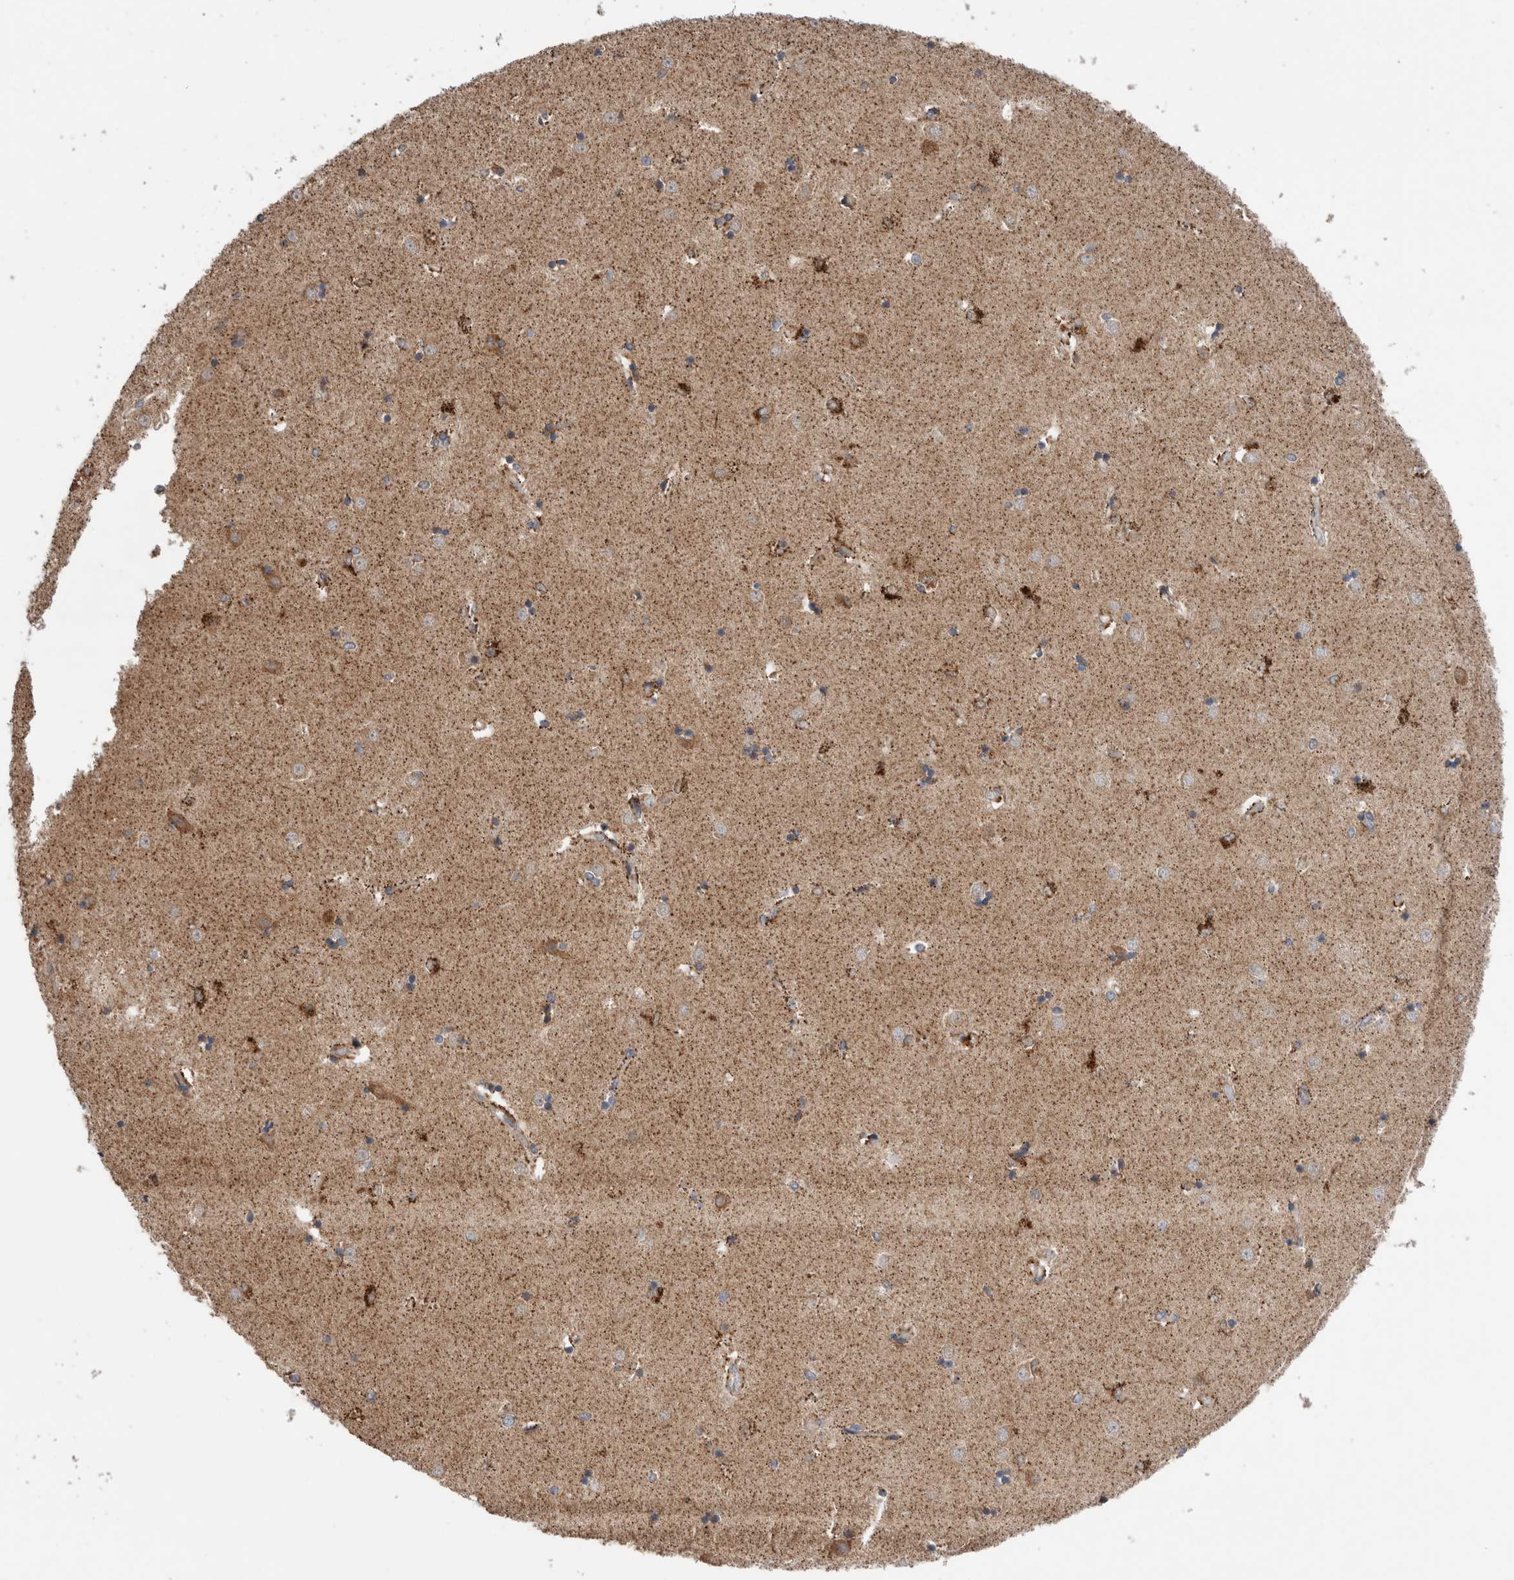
{"staining": {"intensity": "strong", "quantity": "25%-75%", "location": "cytoplasmic/membranous"}, "tissue": "caudate", "cell_type": "Glial cells", "image_type": "normal", "snomed": [{"axis": "morphology", "description": "Normal tissue, NOS"}, {"axis": "topography", "description": "Lateral ventricle wall"}], "caption": "Immunohistochemical staining of normal caudate displays 25%-75% levels of strong cytoplasmic/membranous protein positivity in approximately 25%-75% of glial cells. The staining was performed using DAB to visualize the protein expression in brown, while the nuclei were stained in blue with hematoxylin (Magnification: 20x).", "gene": "KIF21B", "patient": {"sex": "male", "age": 45}}